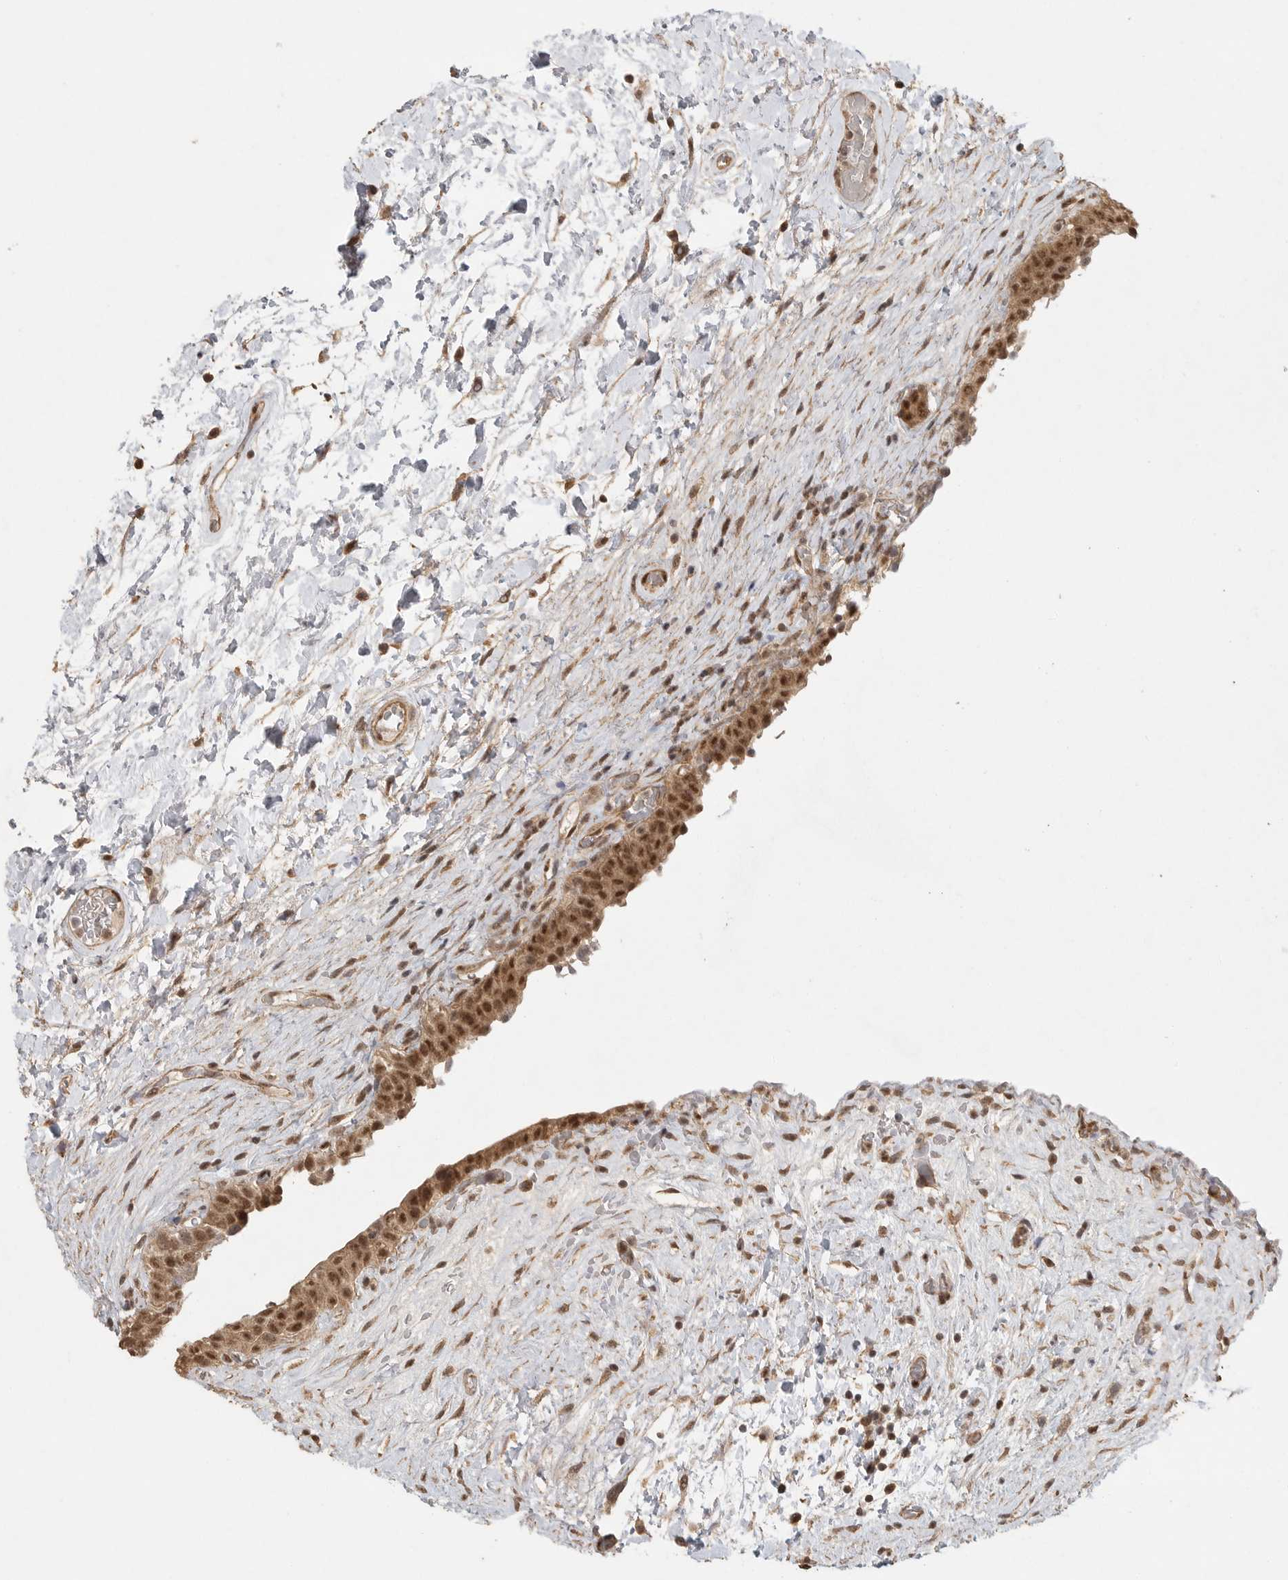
{"staining": {"intensity": "strong", "quantity": ">75%", "location": "cytoplasmic/membranous,nuclear"}, "tissue": "urinary bladder", "cell_type": "Urothelial cells", "image_type": "normal", "snomed": [{"axis": "morphology", "description": "Normal tissue, NOS"}, {"axis": "topography", "description": "Urinary bladder"}], "caption": "An IHC photomicrograph of benign tissue is shown. Protein staining in brown shows strong cytoplasmic/membranous,nuclear positivity in urinary bladder within urothelial cells.", "gene": "DFFA", "patient": {"sex": "male", "age": 74}}